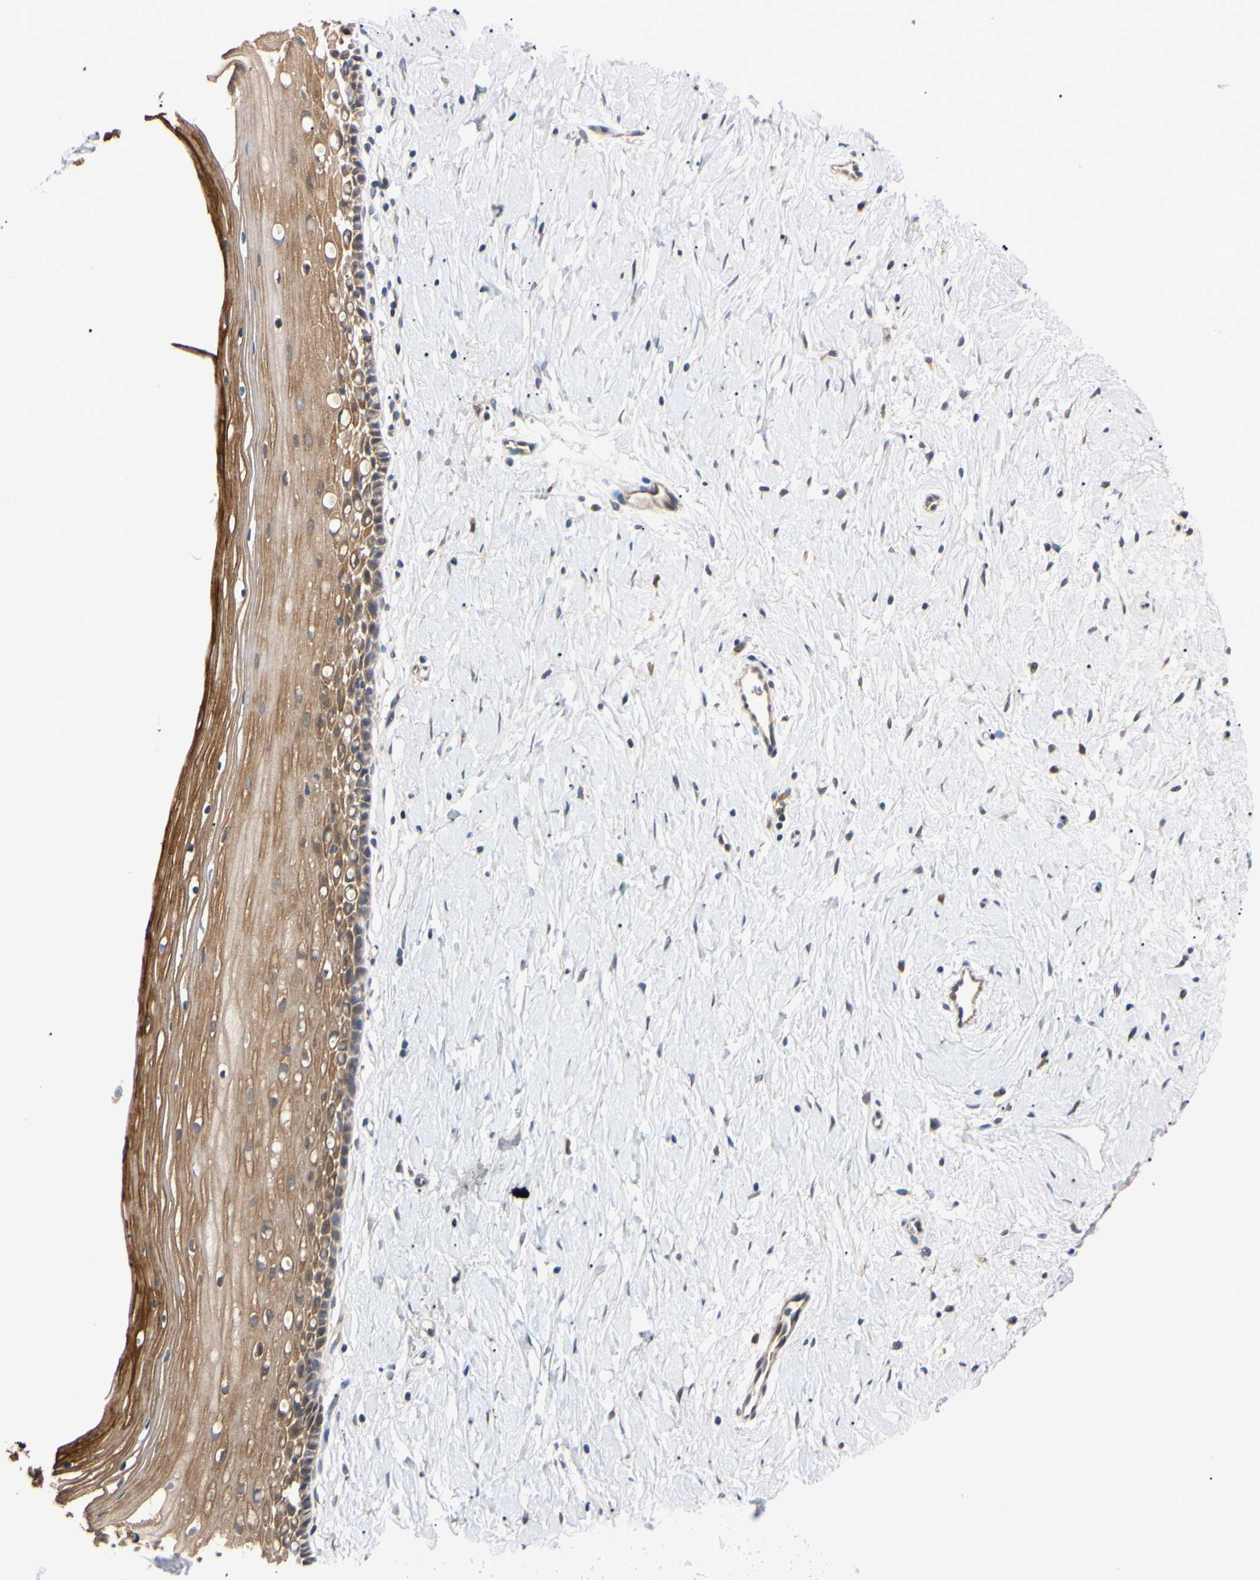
{"staining": {"intensity": "weak", "quantity": ">75%", "location": "cytoplasmic/membranous"}, "tissue": "cervix", "cell_type": "Glandular cells", "image_type": "normal", "snomed": [{"axis": "morphology", "description": "Normal tissue, NOS"}, {"axis": "topography", "description": "Cervix"}], "caption": "Immunohistochemical staining of unremarkable cervix demonstrates >75% levels of weak cytoplasmic/membranous protein staining in approximately >75% of glandular cells.", "gene": "RARS1", "patient": {"sex": "female", "age": 39}}